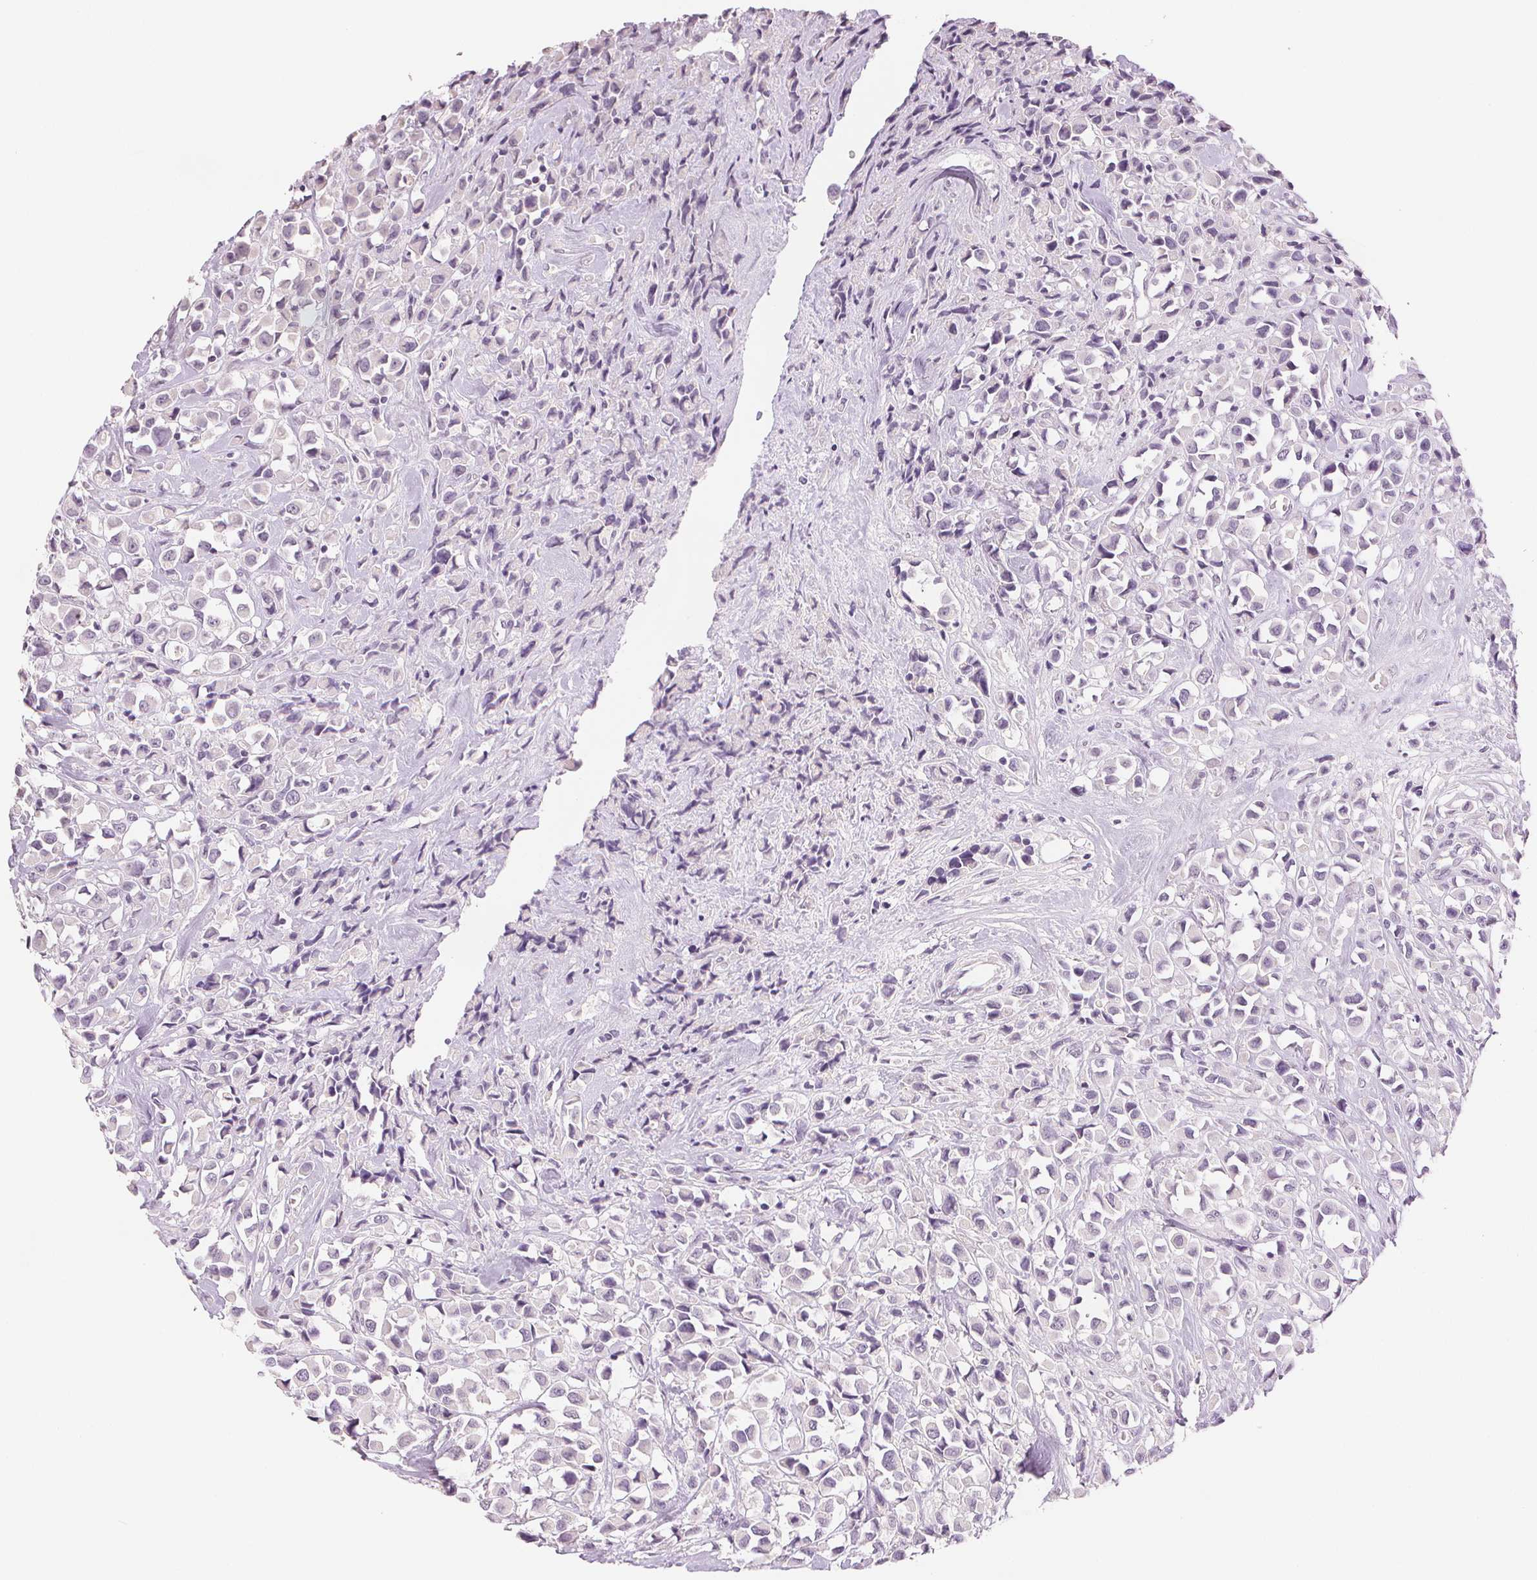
{"staining": {"intensity": "negative", "quantity": "none", "location": "none"}, "tissue": "breast cancer", "cell_type": "Tumor cells", "image_type": "cancer", "snomed": [{"axis": "morphology", "description": "Duct carcinoma"}, {"axis": "topography", "description": "Breast"}], "caption": "Immunohistochemical staining of human breast cancer (intraductal carcinoma) displays no significant expression in tumor cells. (DAB (3,3'-diaminobenzidine) IHC, high magnification).", "gene": "SCGN", "patient": {"sex": "female", "age": 61}}